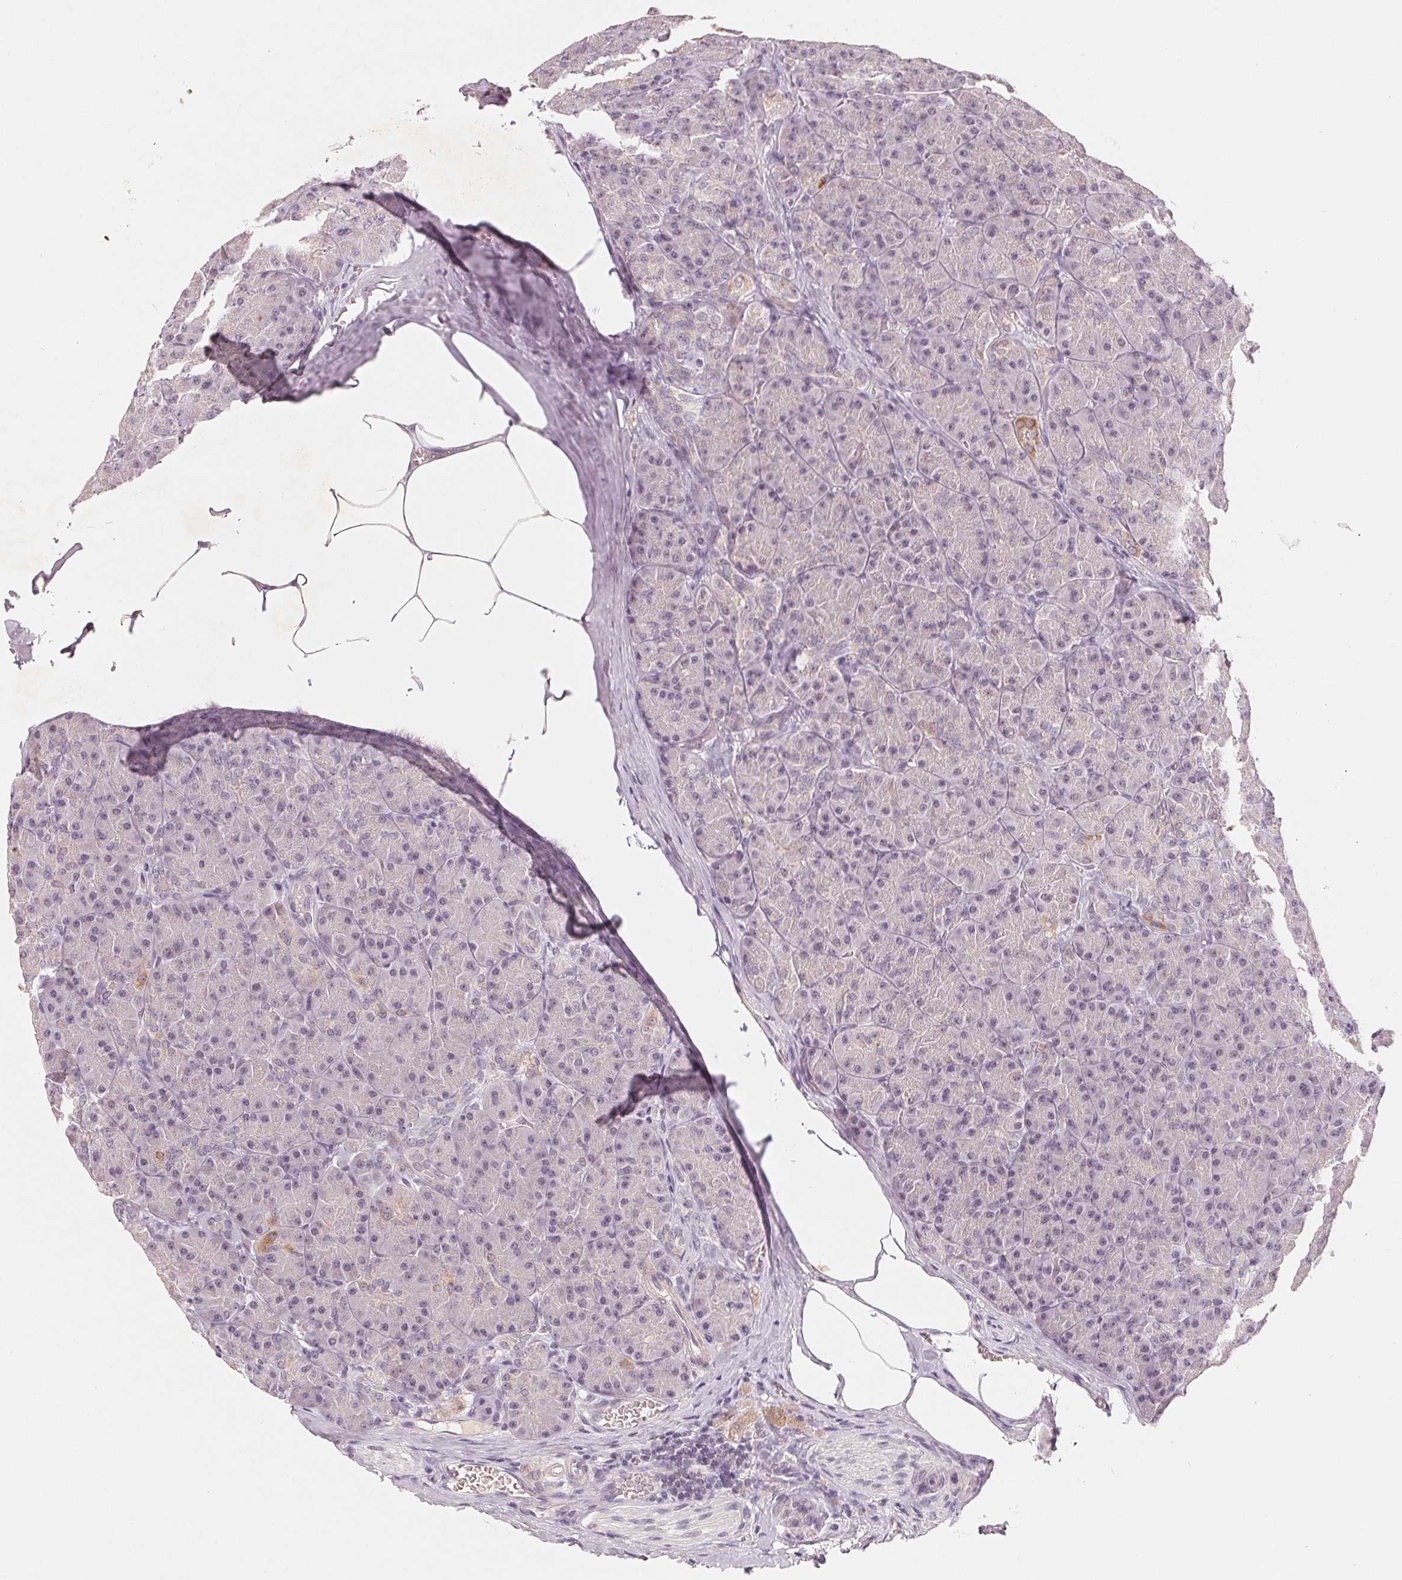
{"staining": {"intensity": "weak", "quantity": "<25%", "location": "cytoplasmic/membranous"}, "tissue": "pancreas", "cell_type": "Exocrine glandular cells", "image_type": "normal", "snomed": [{"axis": "morphology", "description": "Normal tissue, NOS"}, {"axis": "topography", "description": "Pancreas"}], "caption": "Immunohistochemistry histopathology image of unremarkable pancreas stained for a protein (brown), which exhibits no expression in exocrine glandular cells.", "gene": "GHITM", "patient": {"sex": "male", "age": 57}}